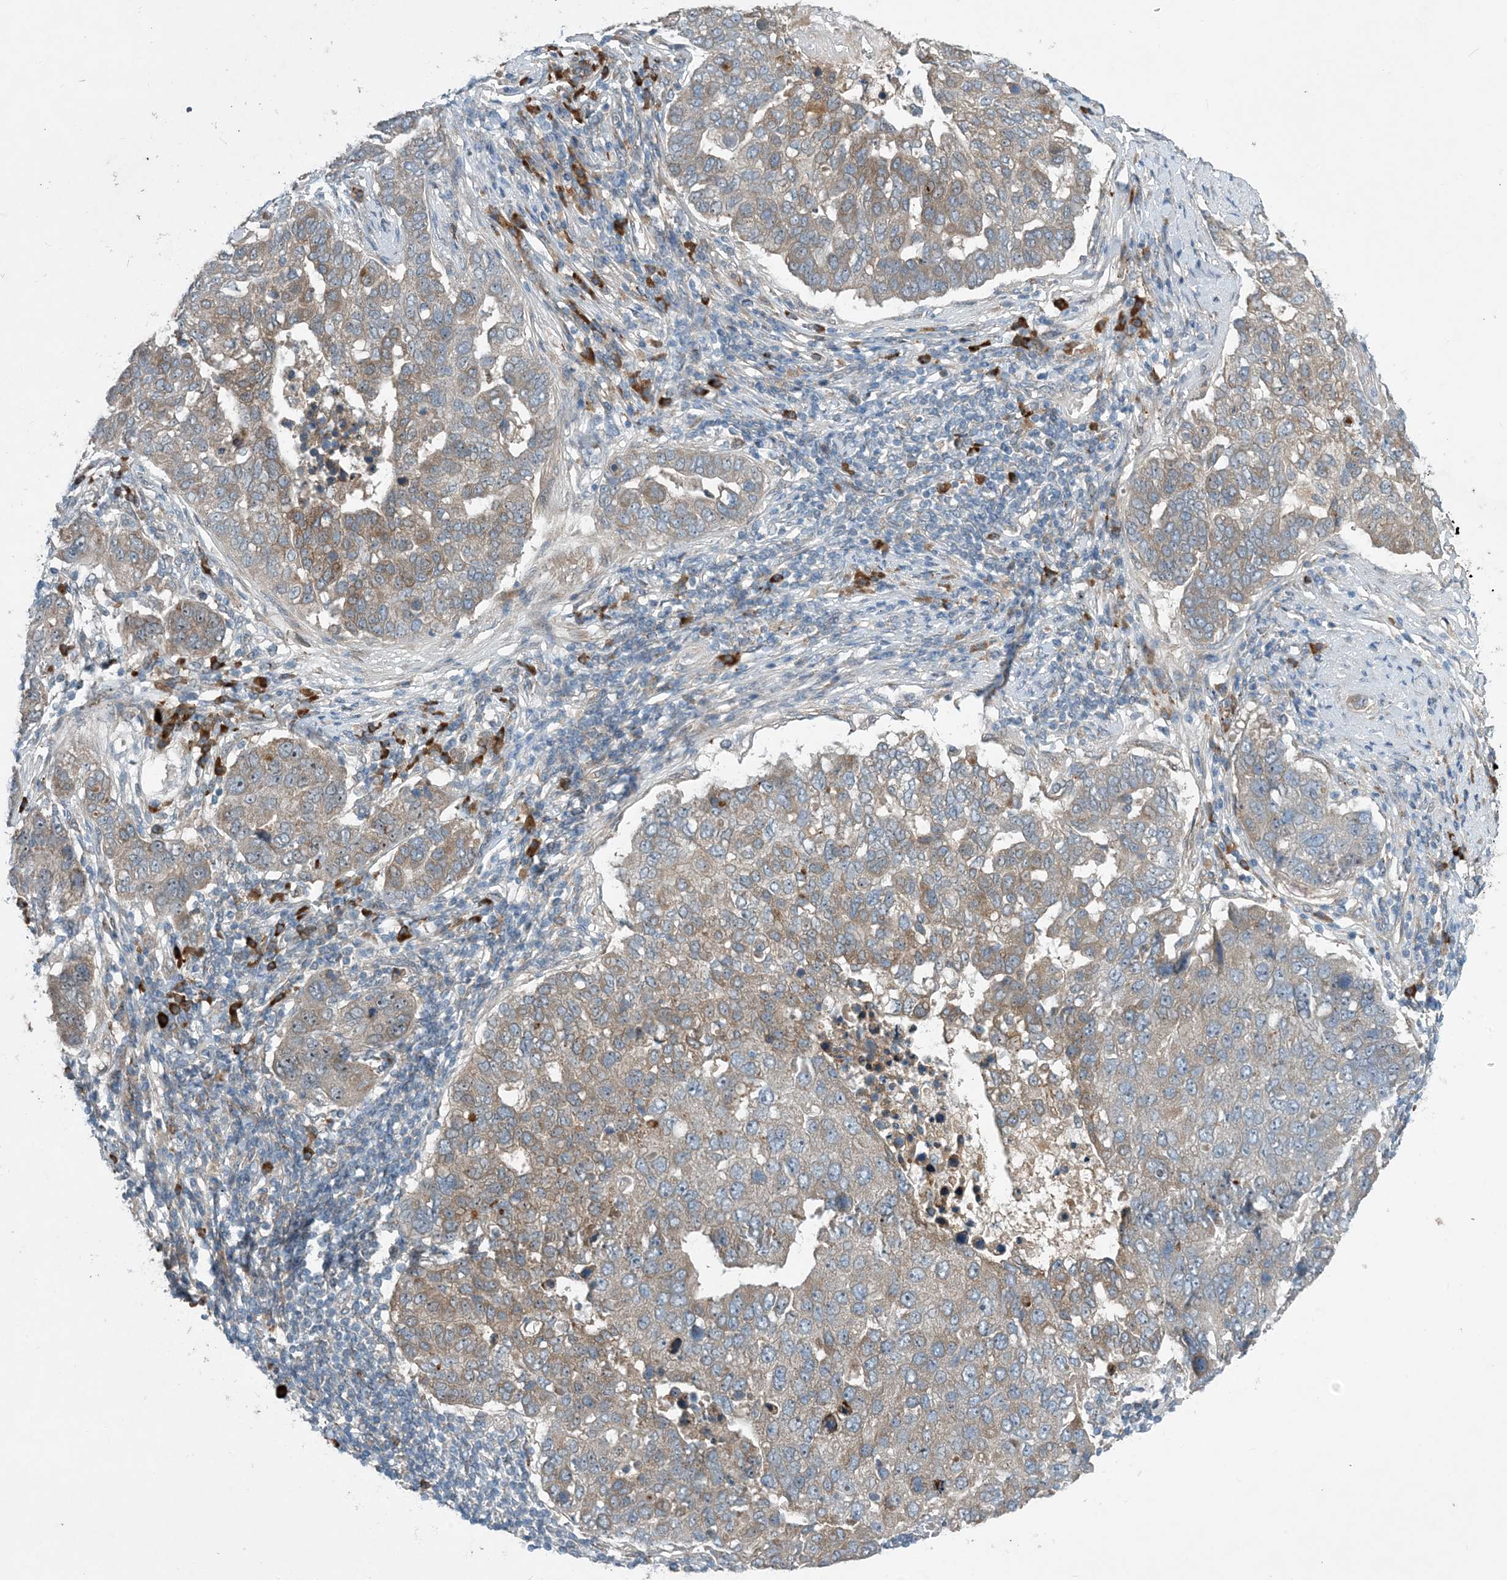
{"staining": {"intensity": "moderate", "quantity": "<25%", "location": "cytoplasmic/membranous"}, "tissue": "pancreatic cancer", "cell_type": "Tumor cells", "image_type": "cancer", "snomed": [{"axis": "morphology", "description": "Adenocarcinoma, NOS"}, {"axis": "topography", "description": "Pancreas"}], "caption": "Moderate cytoplasmic/membranous positivity for a protein is present in about <25% of tumor cells of pancreatic cancer using immunohistochemistry.", "gene": "PHOSPHO2", "patient": {"sex": "female", "age": 61}}